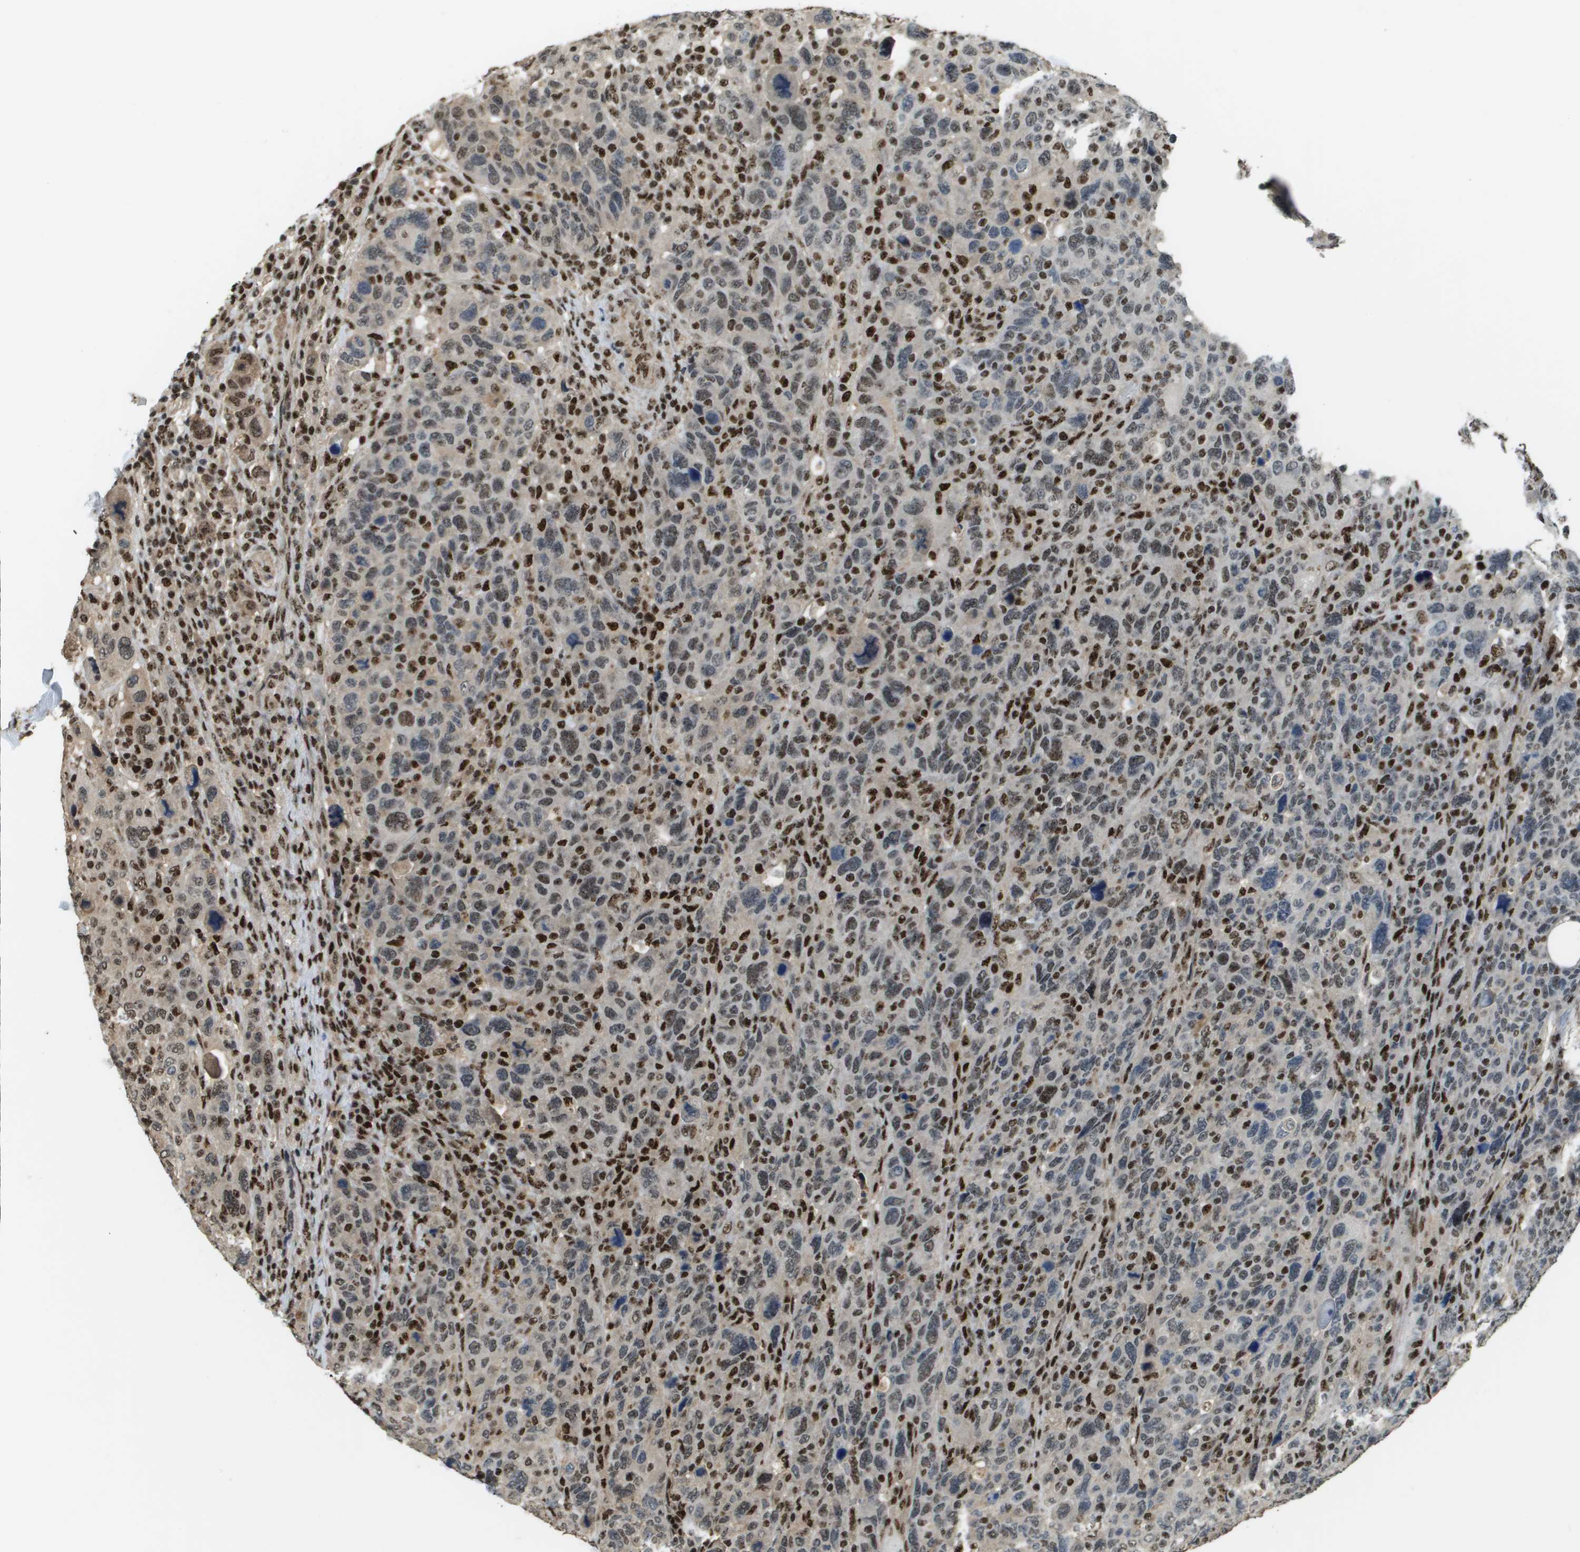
{"staining": {"intensity": "weak", "quantity": "25%-75%", "location": "nuclear"}, "tissue": "breast cancer", "cell_type": "Tumor cells", "image_type": "cancer", "snomed": [{"axis": "morphology", "description": "Duct carcinoma"}, {"axis": "topography", "description": "Breast"}], "caption": "Immunohistochemistry photomicrograph of neoplastic tissue: human breast cancer (invasive ductal carcinoma) stained using immunohistochemistry reveals low levels of weak protein expression localized specifically in the nuclear of tumor cells, appearing as a nuclear brown color.", "gene": "SP100", "patient": {"sex": "female", "age": 37}}